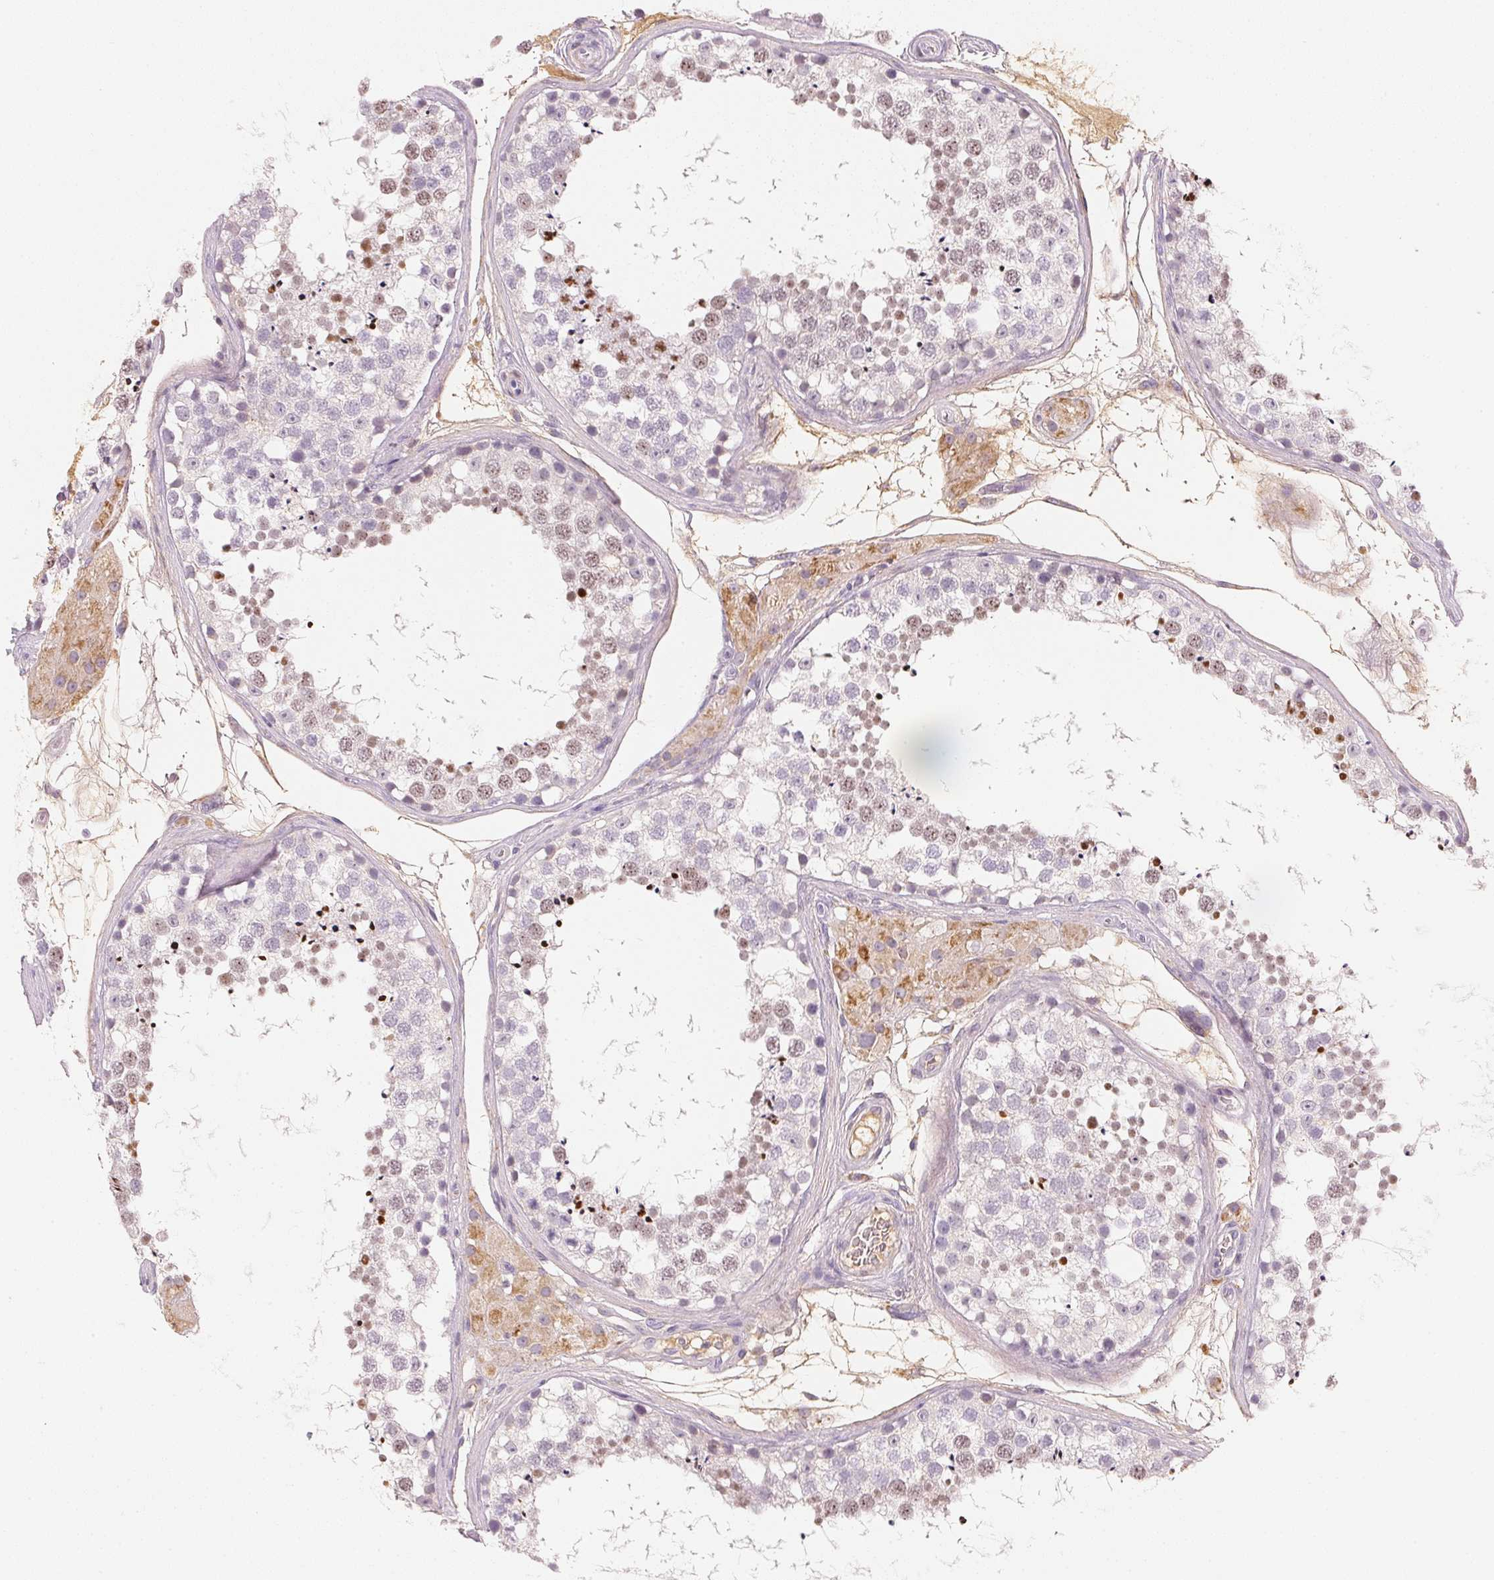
{"staining": {"intensity": "moderate", "quantity": "<25%", "location": "cytoplasmic/membranous,nuclear"}, "tissue": "testis", "cell_type": "Cells in seminiferous ducts", "image_type": "normal", "snomed": [{"axis": "morphology", "description": "Normal tissue, NOS"}, {"axis": "morphology", "description": "Seminoma, NOS"}, {"axis": "topography", "description": "Testis"}], "caption": "A brown stain labels moderate cytoplasmic/membranous,nuclear positivity of a protein in cells in seminiferous ducts of unremarkable human testis. The staining is performed using DAB brown chromogen to label protein expression. The nuclei are counter-stained blue using hematoxylin.", "gene": "RMDN2", "patient": {"sex": "male", "age": 65}}